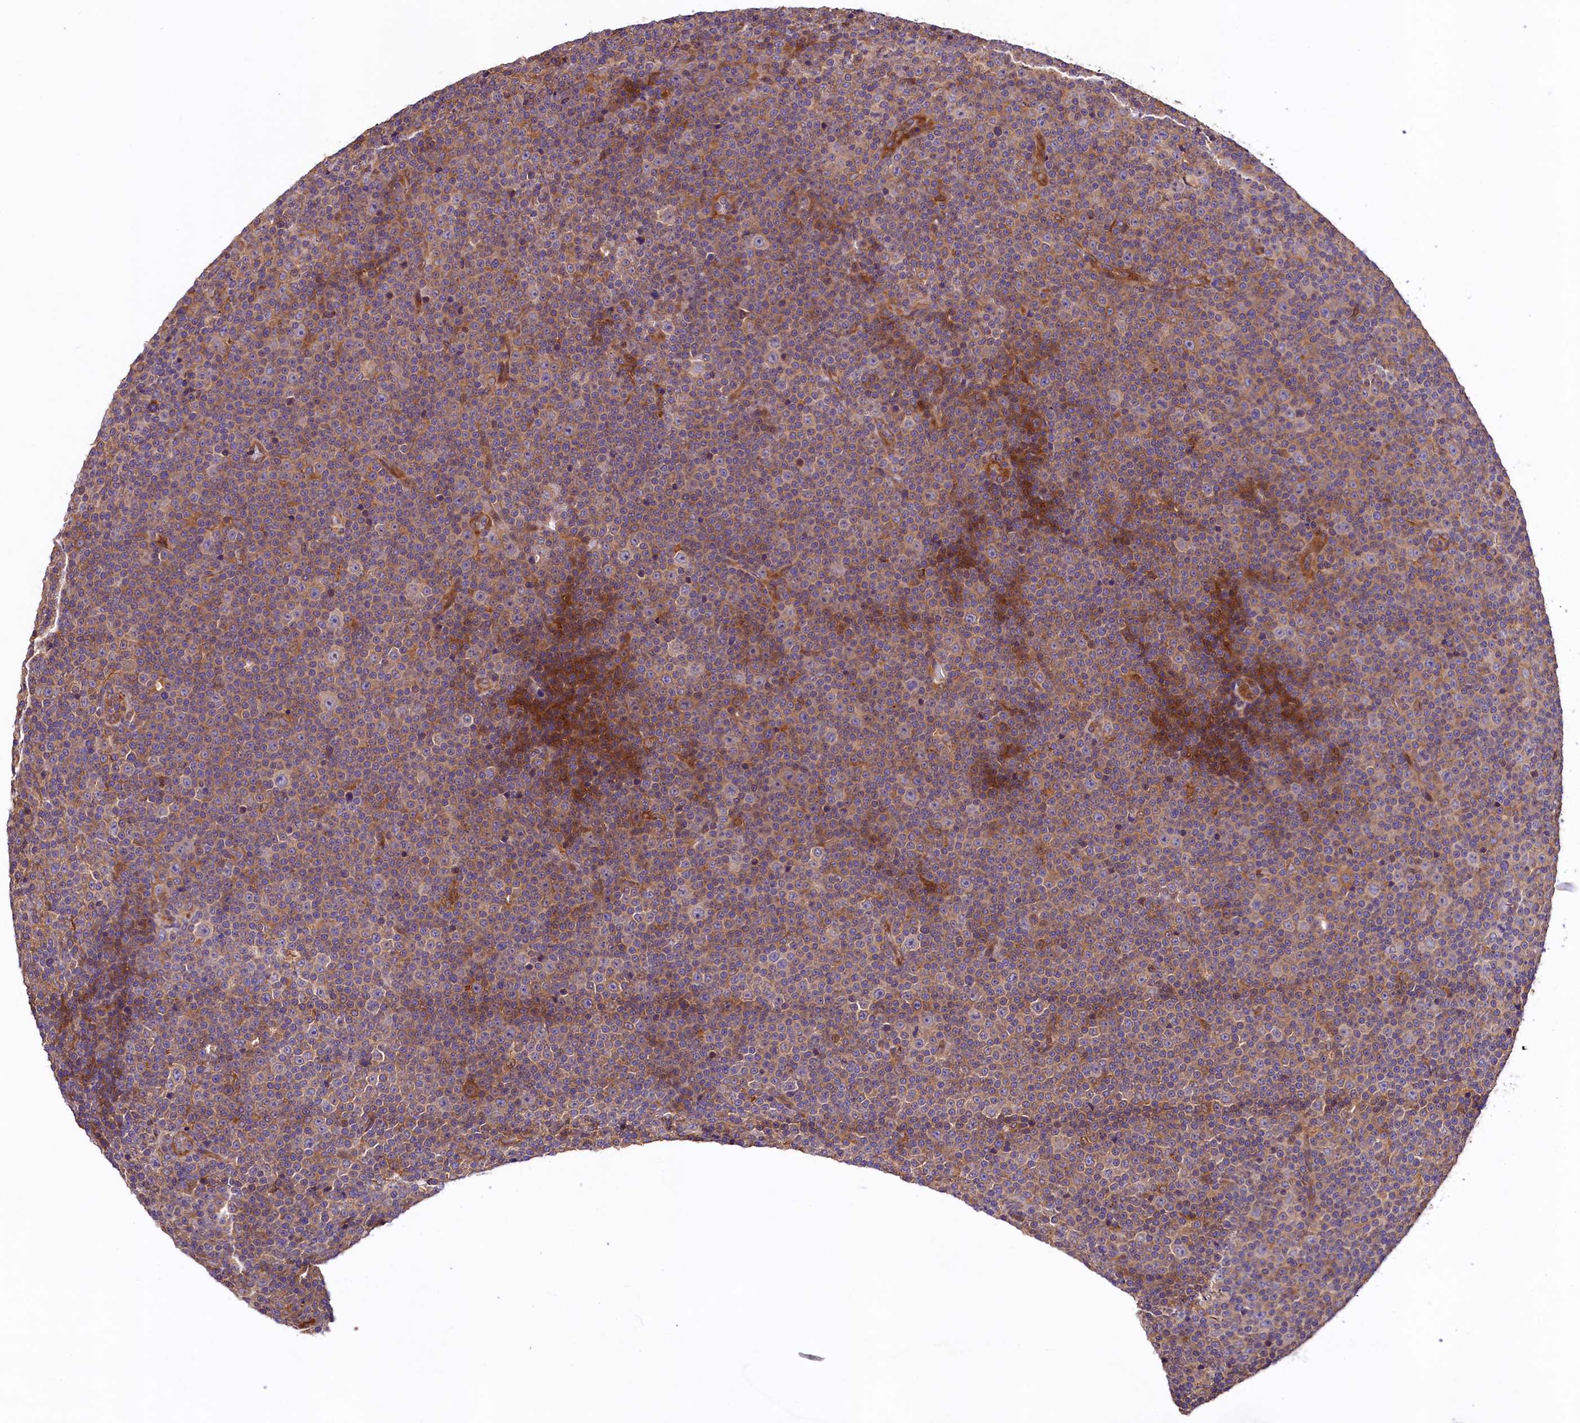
{"staining": {"intensity": "moderate", "quantity": "25%-75%", "location": "cytoplasmic/membranous"}, "tissue": "lymphoma", "cell_type": "Tumor cells", "image_type": "cancer", "snomed": [{"axis": "morphology", "description": "Malignant lymphoma, non-Hodgkin's type, Low grade"}, {"axis": "topography", "description": "Lymph node"}], "caption": "IHC (DAB) staining of malignant lymphoma, non-Hodgkin's type (low-grade) displays moderate cytoplasmic/membranous protein expression in about 25%-75% of tumor cells.", "gene": "VPS35", "patient": {"sex": "female", "age": 67}}